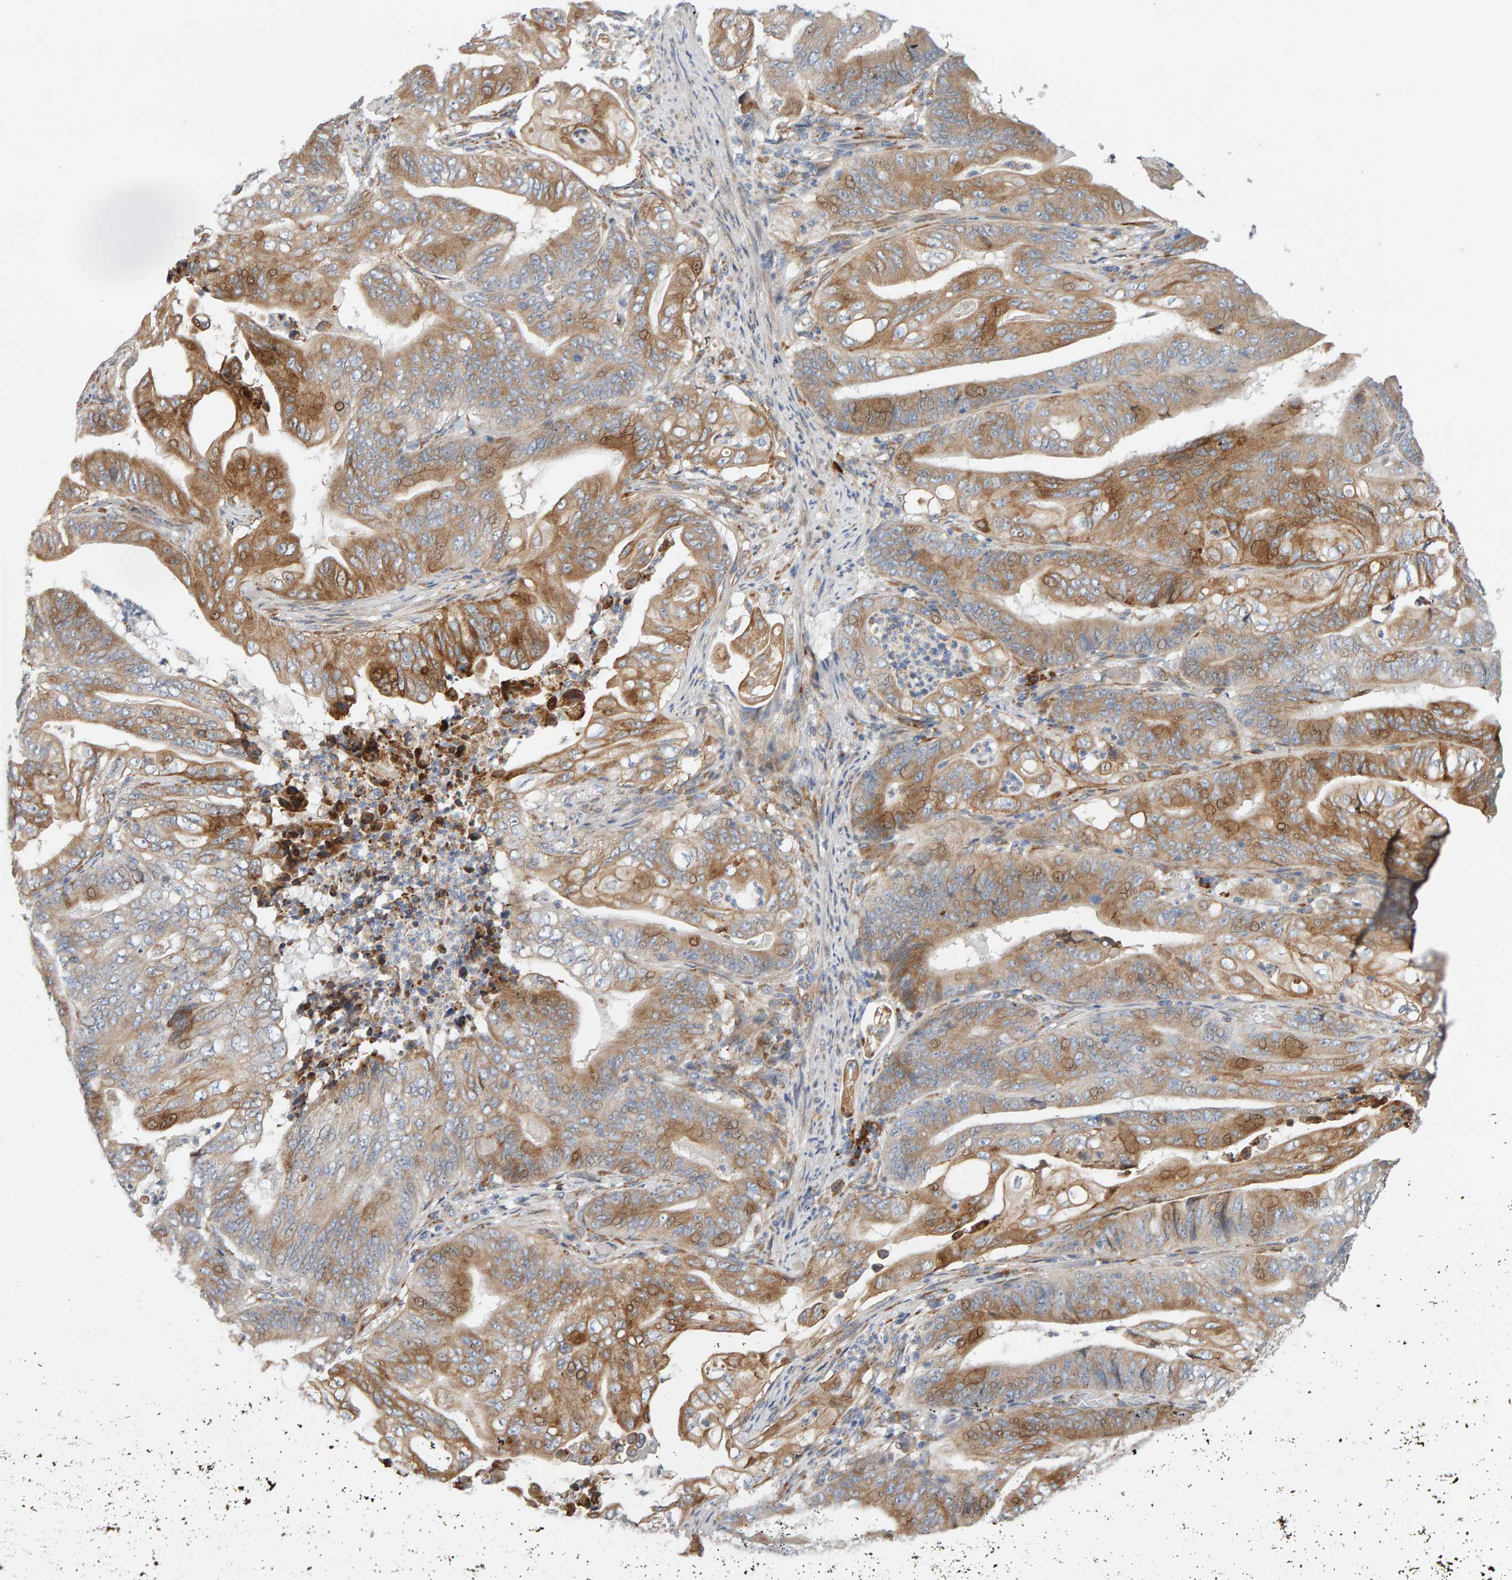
{"staining": {"intensity": "moderate", "quantity": ">75%", "location": "cytoplasmic/membranous"}, "tissue": "stomach cancer", "cell_type": "Tumor cells", "image_type": "cancer", "snomed": [{"axis": "morphology", "description": "Adenocarcinoma, NOS"}, {"axis": "topography", "description": "Stomach"}], "caption": "Immunohistochemical staining of human adenocarcinoma (stomach) shows medium levels of moderate cytoplasmic/membranous staining in approximately >75% of tumor cells. Nuclei are stained in blue.", "gene": "ENGASE", "patient": {"sex": "female", "age": 73}}